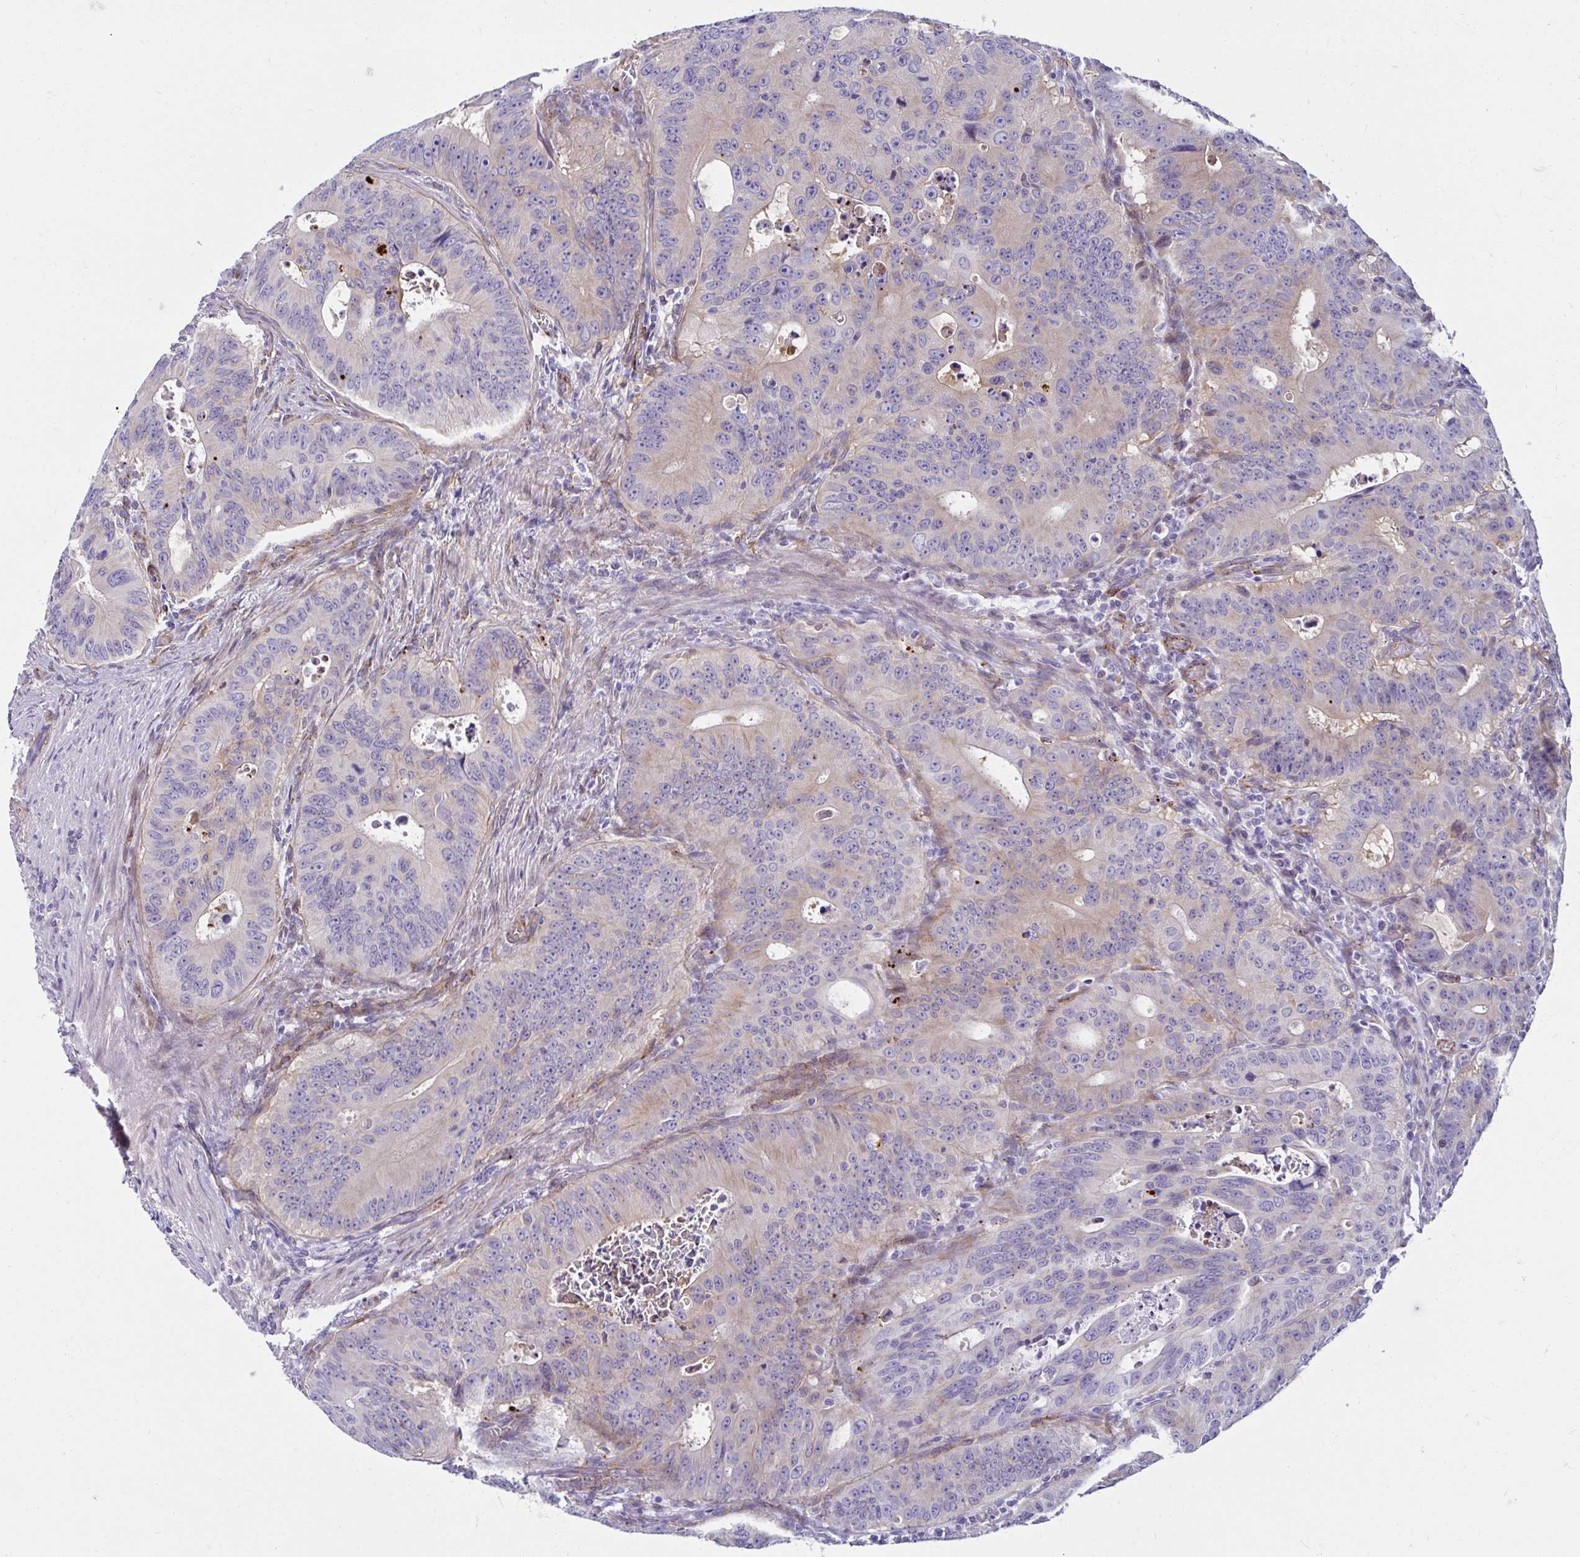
{"staining": {"intensity": "weak", "quantity": "25%-75%", "location": "cytoplasmic/membranous"}, "tissue": "colorectal cancer", "cell_type": "Tumor cells", "image_type": "cancer", "snomed": [{"axis": "morphology", "description": "Adenocarcinoma, NOS"}, {"axis": "topography", "description": "Colon"}], "caption": "DAB (3,3'-diaminobenzidine) immunohistochemical staining of human colorectal cancer reveals weak cytoplasmic/membranous protein staining in approximately 25%-75% of tumor cells.", "gene": "ANKRD62", "patient": {"sex": "male", "age": 62}}